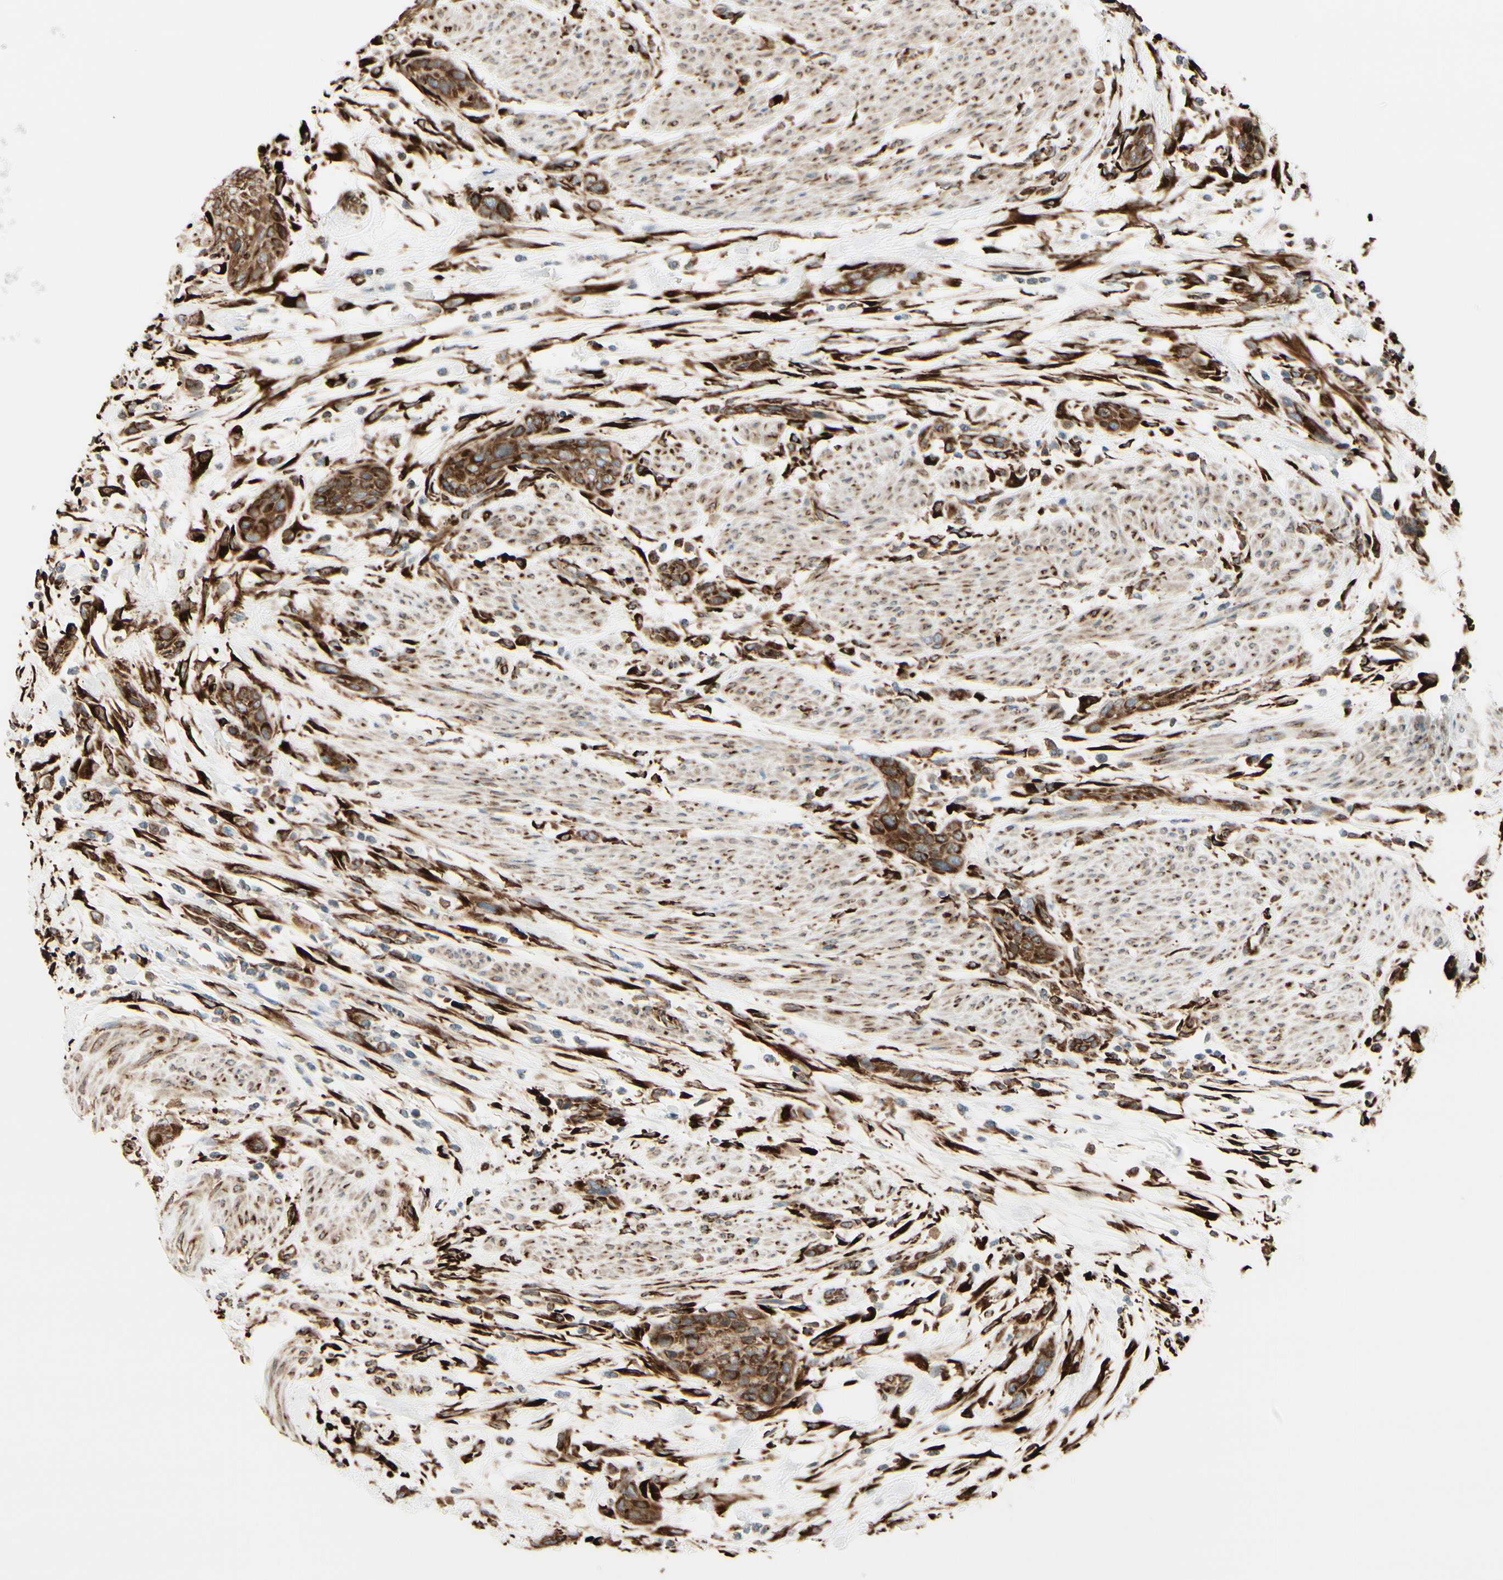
{"staining": {"intensity": "strong", "quantity": ">75%", "location": "cytoplasmic/membranous"}, "tissue": "urothelial cancer", "cell_type": "Tumor cells", "image_type": "cancer", "snomed": [{"axis": "morphology", "description": "Urothelial carcinoma, High grade"}, {"axis": "topography", "description": "Urinary bladder"}], "caption": "Human urothelial carcinoma (high-grade) stained with a protein marker shows strong staining in tumor cells.", "gene": "RRBP1", "patient": {"sex": "male", "age": 35}}